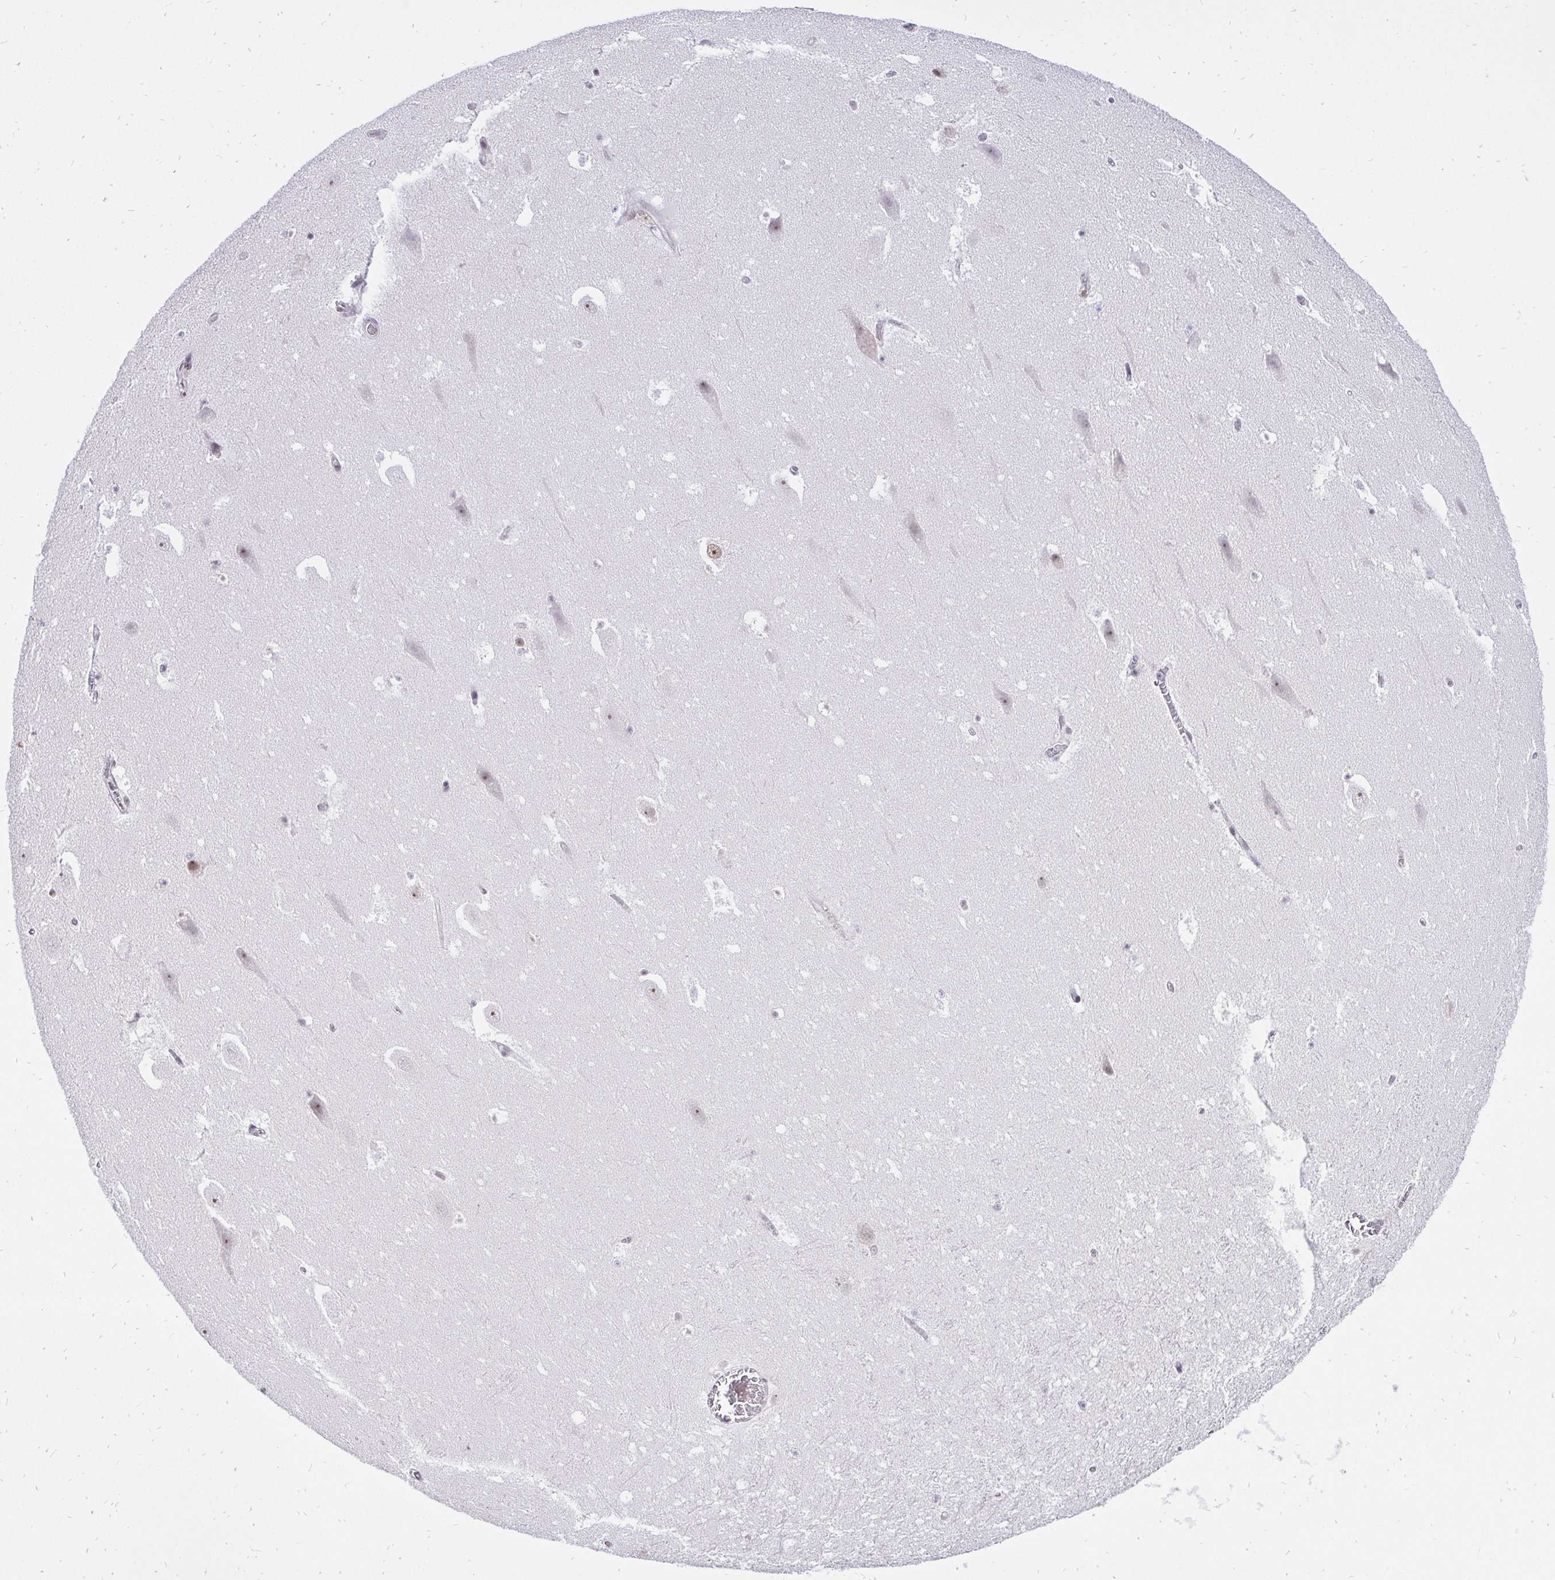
{"staining": {"intensity": "negative", "quantity": "none", "location": "none"}, "tissue": "hippocampus", "cell_type": "Glial cells", "image_type": "normal", "snomed": [{"axis": "morphology", "description": "Normal tissue, NOS"}, {"axis": "topography", "description": "Hippocampus"}], "caption": "Glial cells are negative for brown protein staining in unremarkable hippocampus. Brightfield microscopy of immunohistochemistry stained with DAB (brown) and hematoxylin (blue), captured at high magnification.", "gene": "ZNF860", "patient": {"sex": "female", "age": 42}}